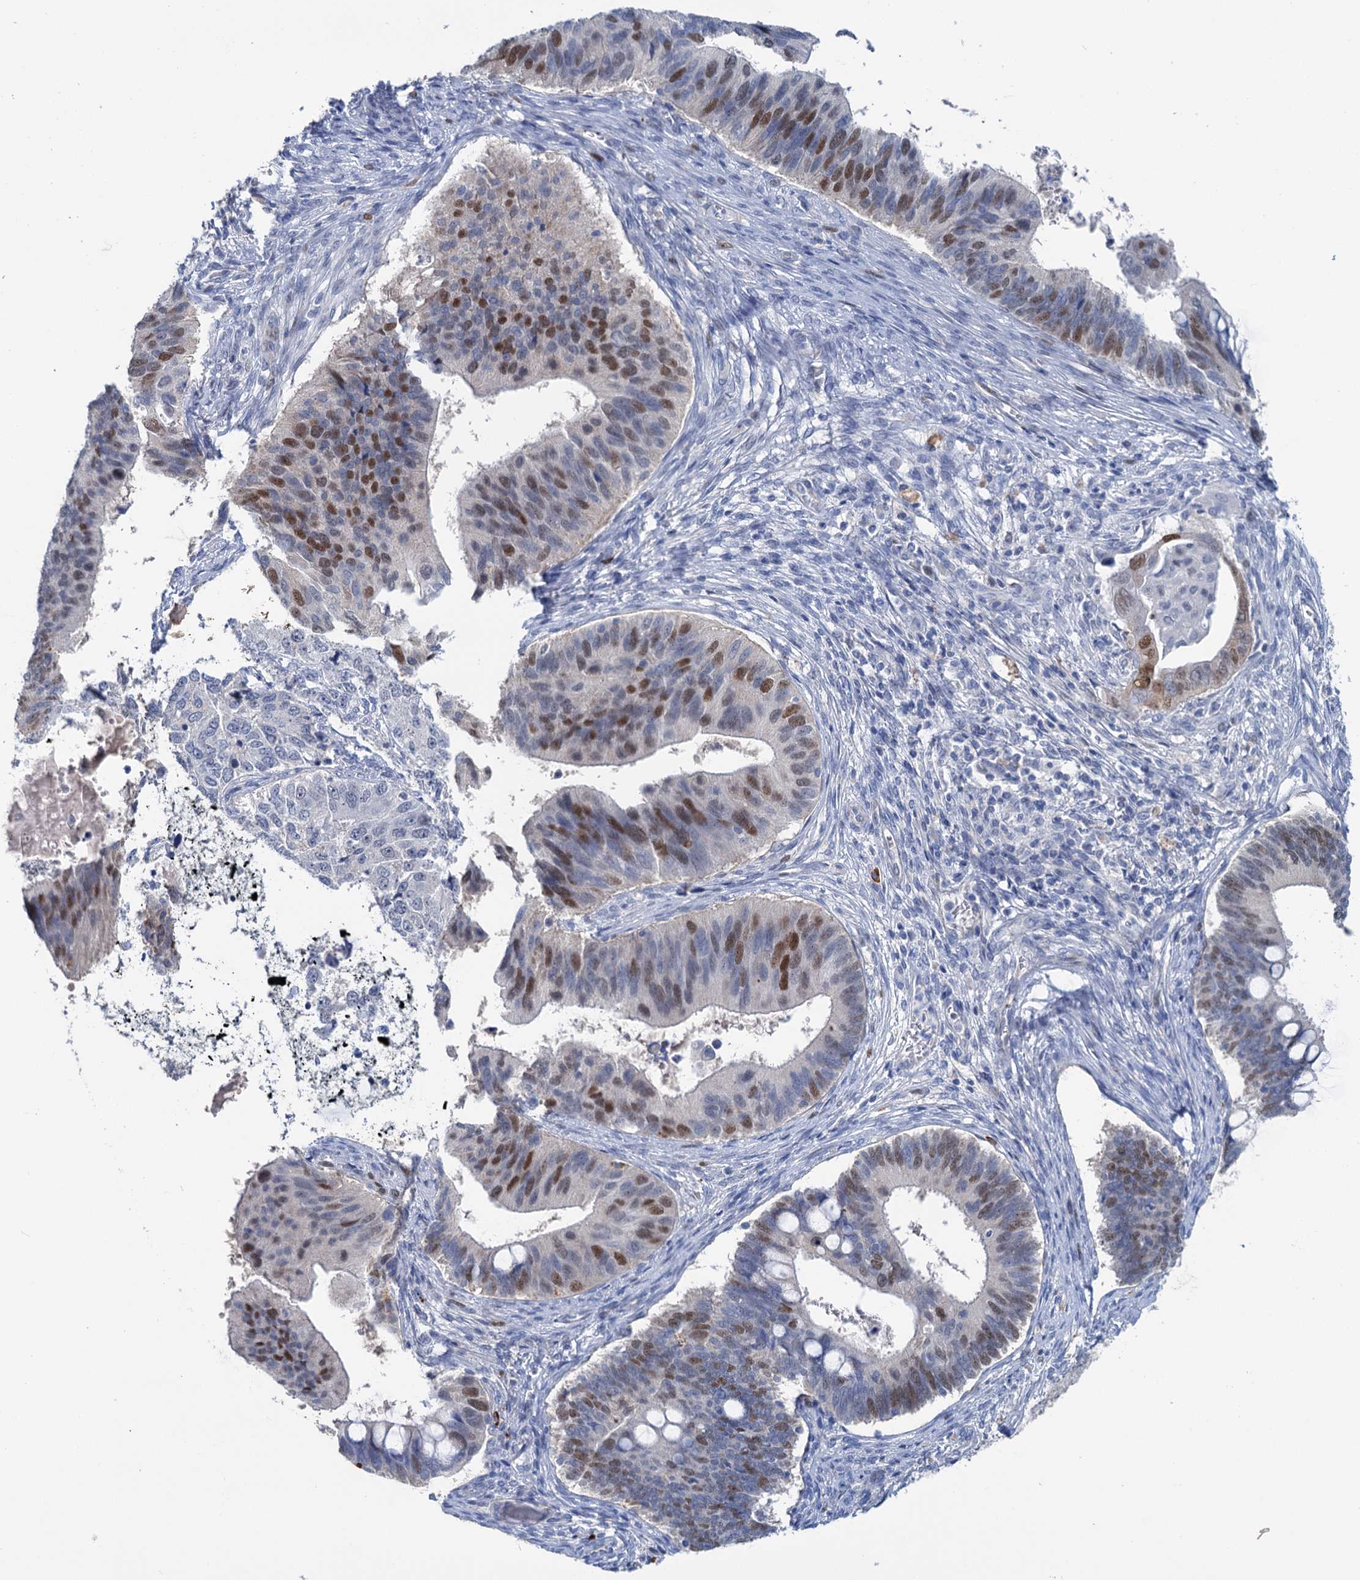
{"staining": {"intensity": "moderate", "quantity": "25%-75%", "location": "nuclear"}, "tissue": "cervical cancer", "cell_type": "Tumor cells", "image_type": "cancer", "snomed": [{"axis": "morphology", "description": "Adenocarcinoma, NOS"}, {"axis": "topography", "description": "Cervix"}], "caption": "Protein staining by immunohistochemistry (IHC) displays moderate nuclear staining in approximately 25%-75% of tumor cells in cervical cancer (adenocarcinoma).", "gene": "FAM111B", "patient": {"sex": "female", "age": 42}}